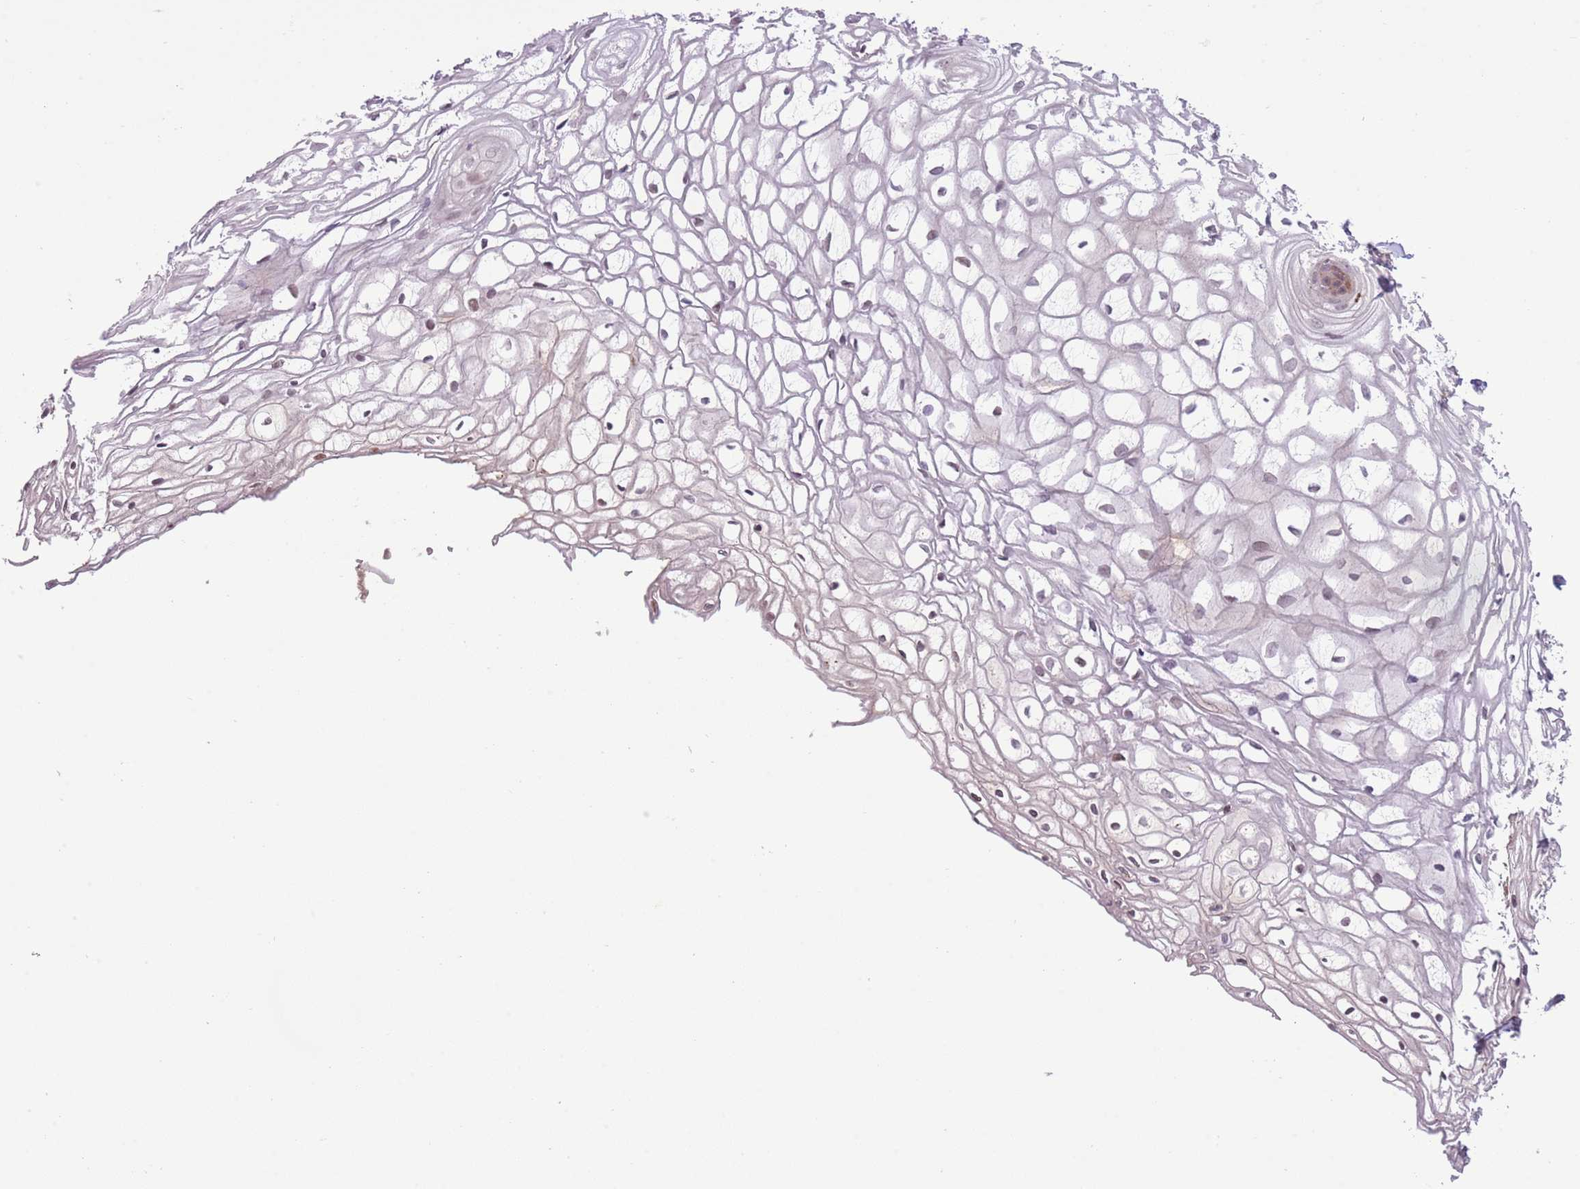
{"staining": {"intensity": "weak", "quantity": "25%-75%", "location": "nuclear"}, "tissue": "vagina", "cell_type": "Squamous epithelial cells", "image_type": "normal", "snomed": [{"axis": "morphology", "description": "Normal tissue, NOS"}, {"axis": "topography", "description": "Vagina"}], "caption": "This is an image of immunohistochemistry (IHC) staining of benign vagina, which shows weak staining in the nuclear of squamous epithelial cells.", "gene": "DPP10", "patient": {"sex": "female", "age": 34}}